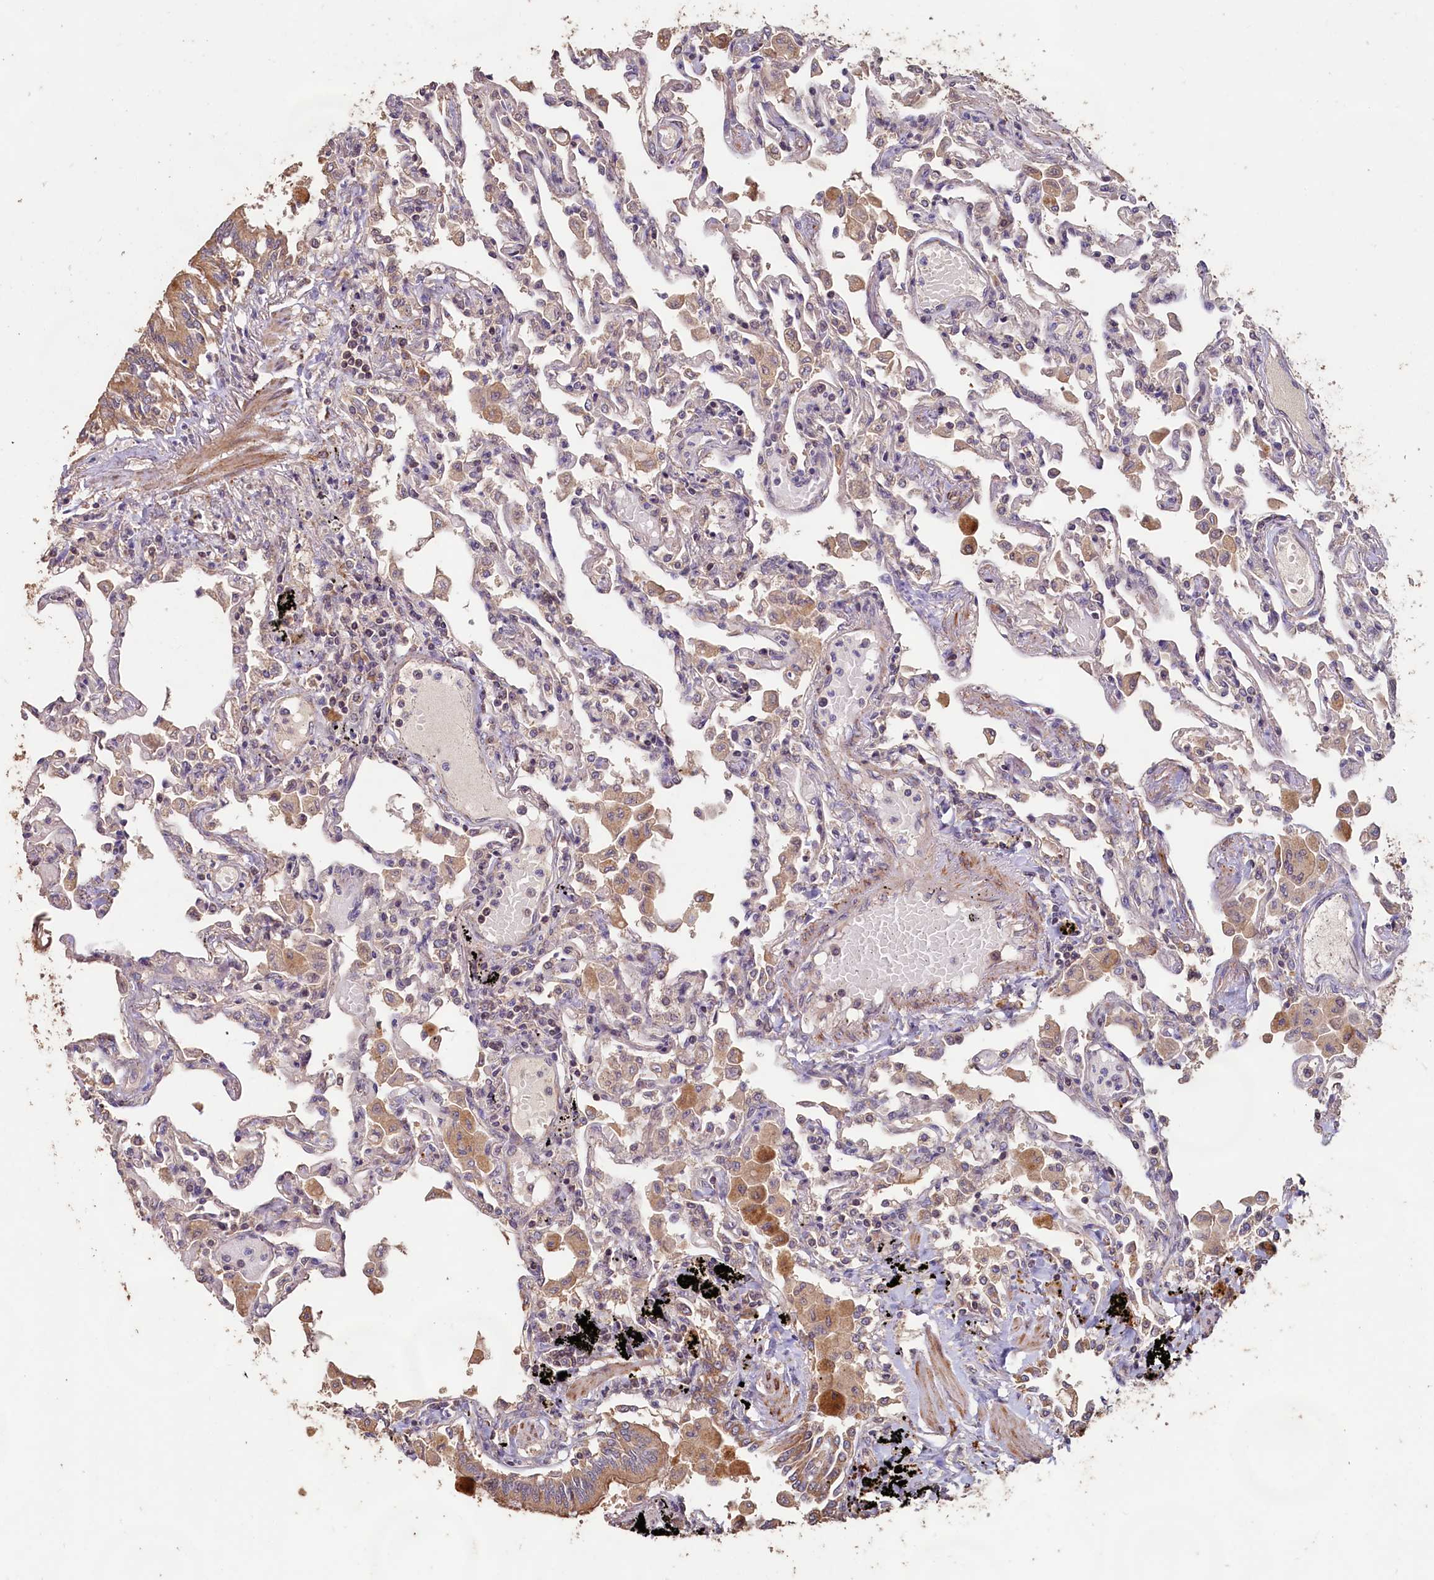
{"staining": {"intensity": "negative", "quantity": "none", "location": "none"}, "tissue": "lung", "cell_type": "Alveolar cells", "image_type": "normal", "snomed": [{"axis": "morphology", "description": "Normal tissue, NOS"}, {"axis": "topography", "description": "Bronchus"}, {"axis": "topography", "description": "Lung"}], "caption": "The IHC micrograph has no significant expression in alveolar cells of lung. (Brightfield microscopy of DAB immunohistochemistry at high magnification).", "gene": "FUNDC1", "patient": {"sex": "female", "age": 49}}